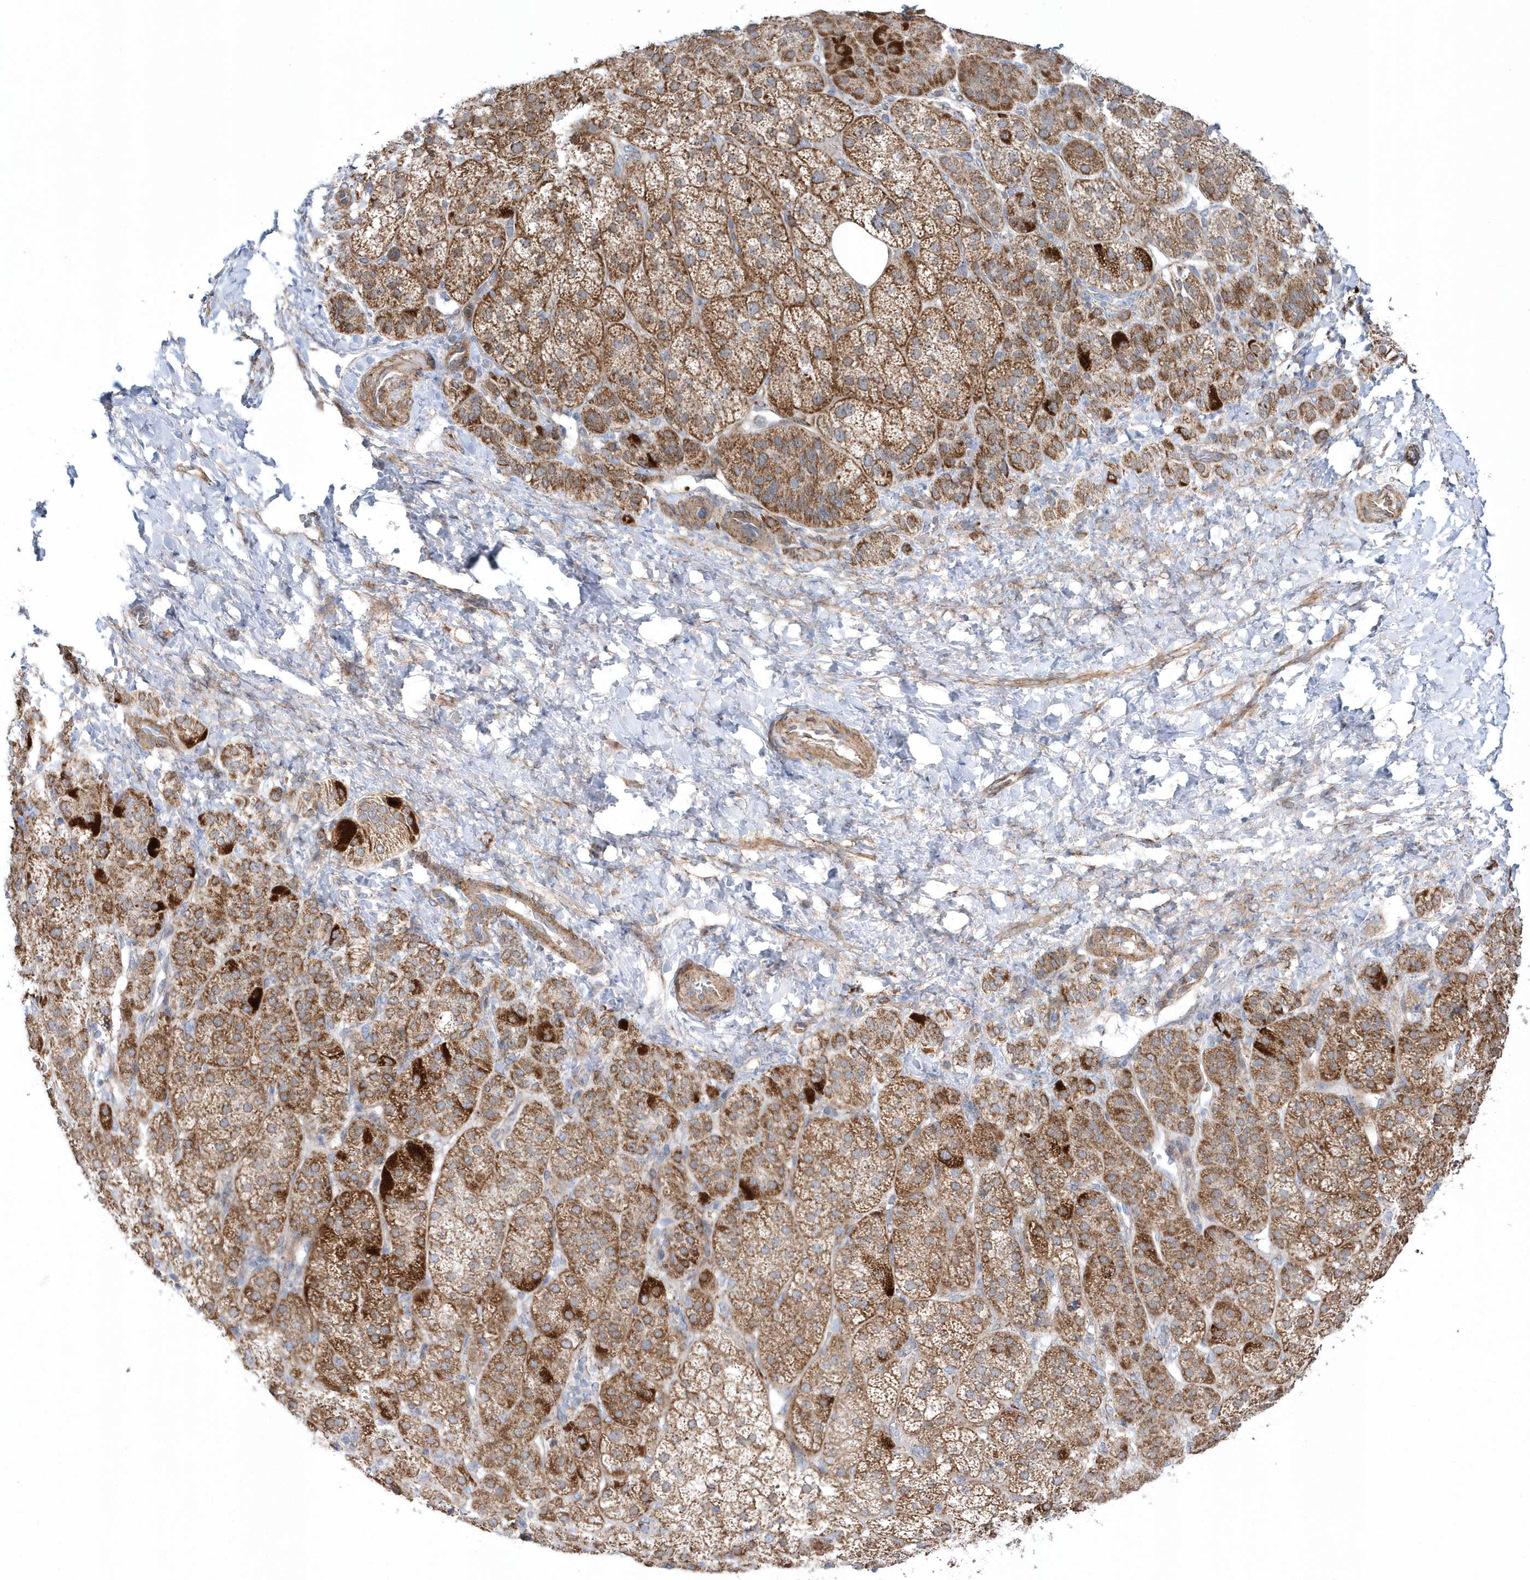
{"staining": {"intensity": "moderate", "quantity": ">75%", "location": "cytoplasmic/membranous"}, "tissue": "adrenal gland", "cell_type": "Glandular cells", "image_type": "normal", "snomed": [{"axis": "morphology", "description": "Normal tissue, NOS"}, {"axis": "topography", "description": "Adrenal gland"}], "caption": "Unremarkable adrenal gland reveals moderate cytoplasmic/membranous positivity in approximately >75% of glandular cells.", "gene": "OPA1", "patient": {"sex": "female", "age": 57}}